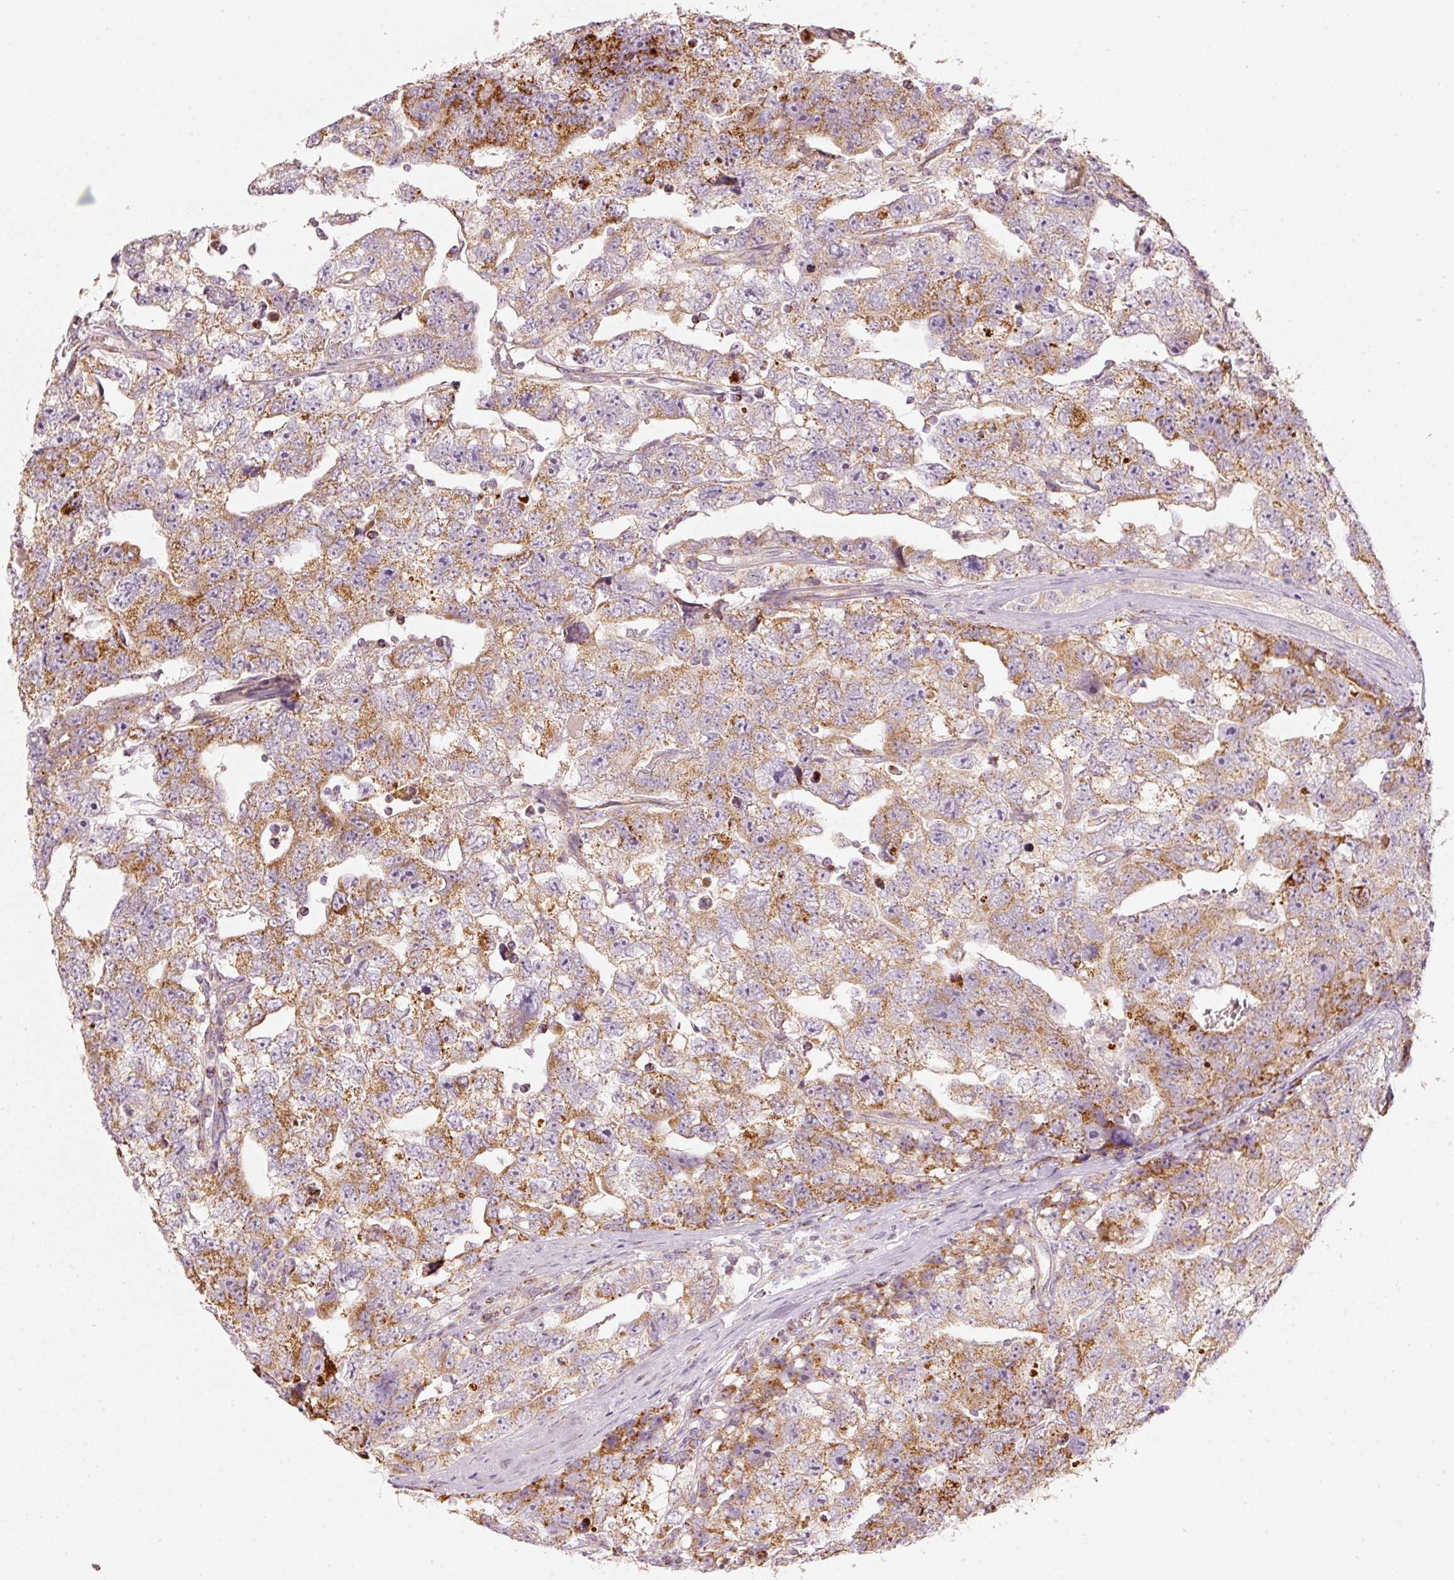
{"staining": {"intensity": "moderate", "quantity": ">75%", "location": "cytoplasmic/membranous"}, "tissue": "testis cancer", "cell_type": "Tumor cells", "image_type": "cancer", "snomed": [{"axis": "morphology", "description": "Carcinoma, Embryonal, NOS"}, {"axis": "topography", "description": "Testis"}], "caption": "A photomicrograph showing moderate cytoplasmic/membranous positivity in approximately >75% of tumor cells in testis cancer, as visualized by brown immunohistochemical staining.", "gene": "C17orf98", "patient": {"sex": "male", "age": 22}}